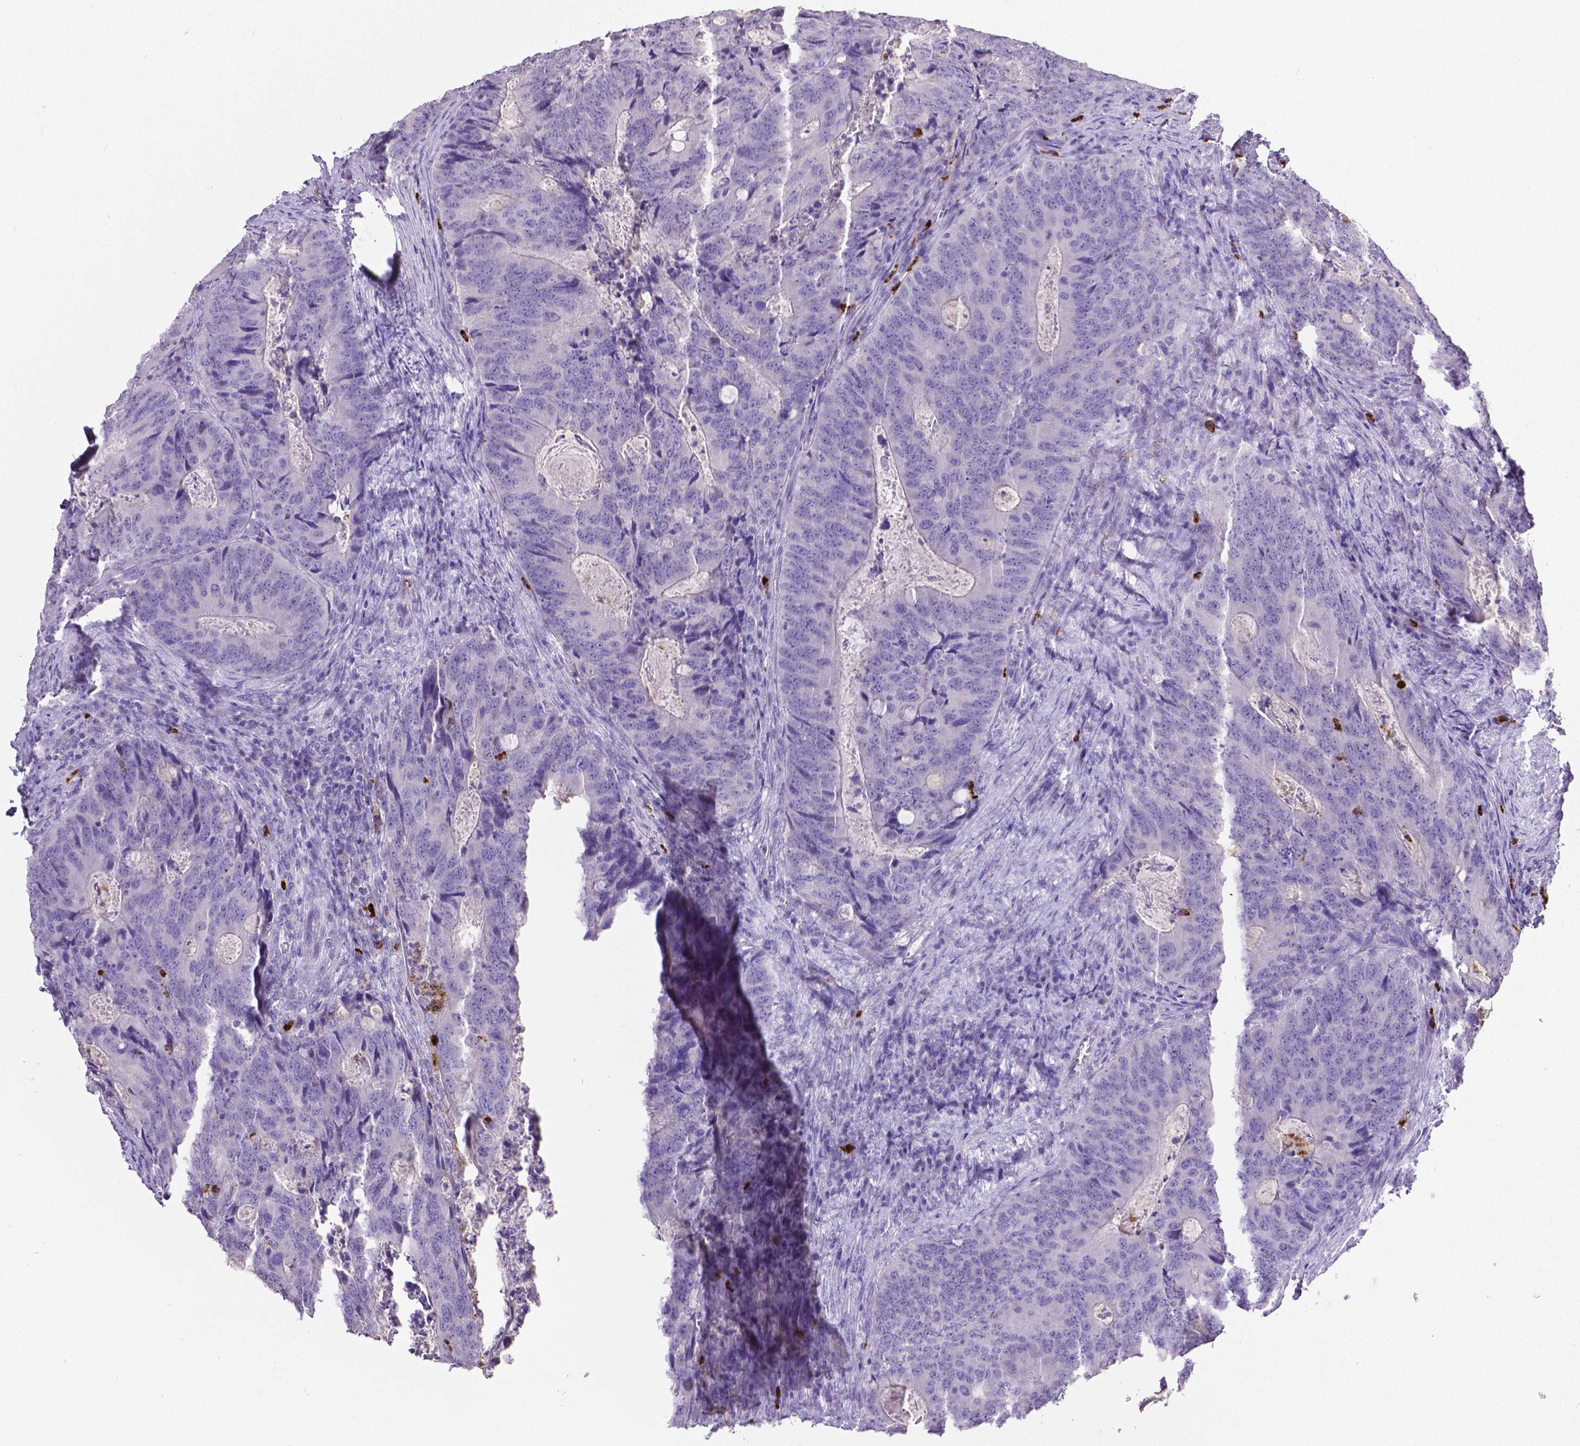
{"staining": {"intensity": "negative", "quantity": "none", "location": "none"}, "tissue": "colorectal cancer", "cell_type": "Tumor cells", "image_type": "cancer", "snomed": [{"axis": "morphology", "description": "Adenocarcinoma, NOS"}, {"axis": "topography", "description": "Colon"}], "caption": "Colorectal adenocarcinoma was stained to show a protein in brown. There is no significant staining in tumor cells. (Stains: DAB immunohistochemistry (IHC) with hematoxylin counter stain, Microscopy: brightfield microscopy at high magnification).", "gene": "MMP9", "patient": {"sex": "male", "age": 67}}